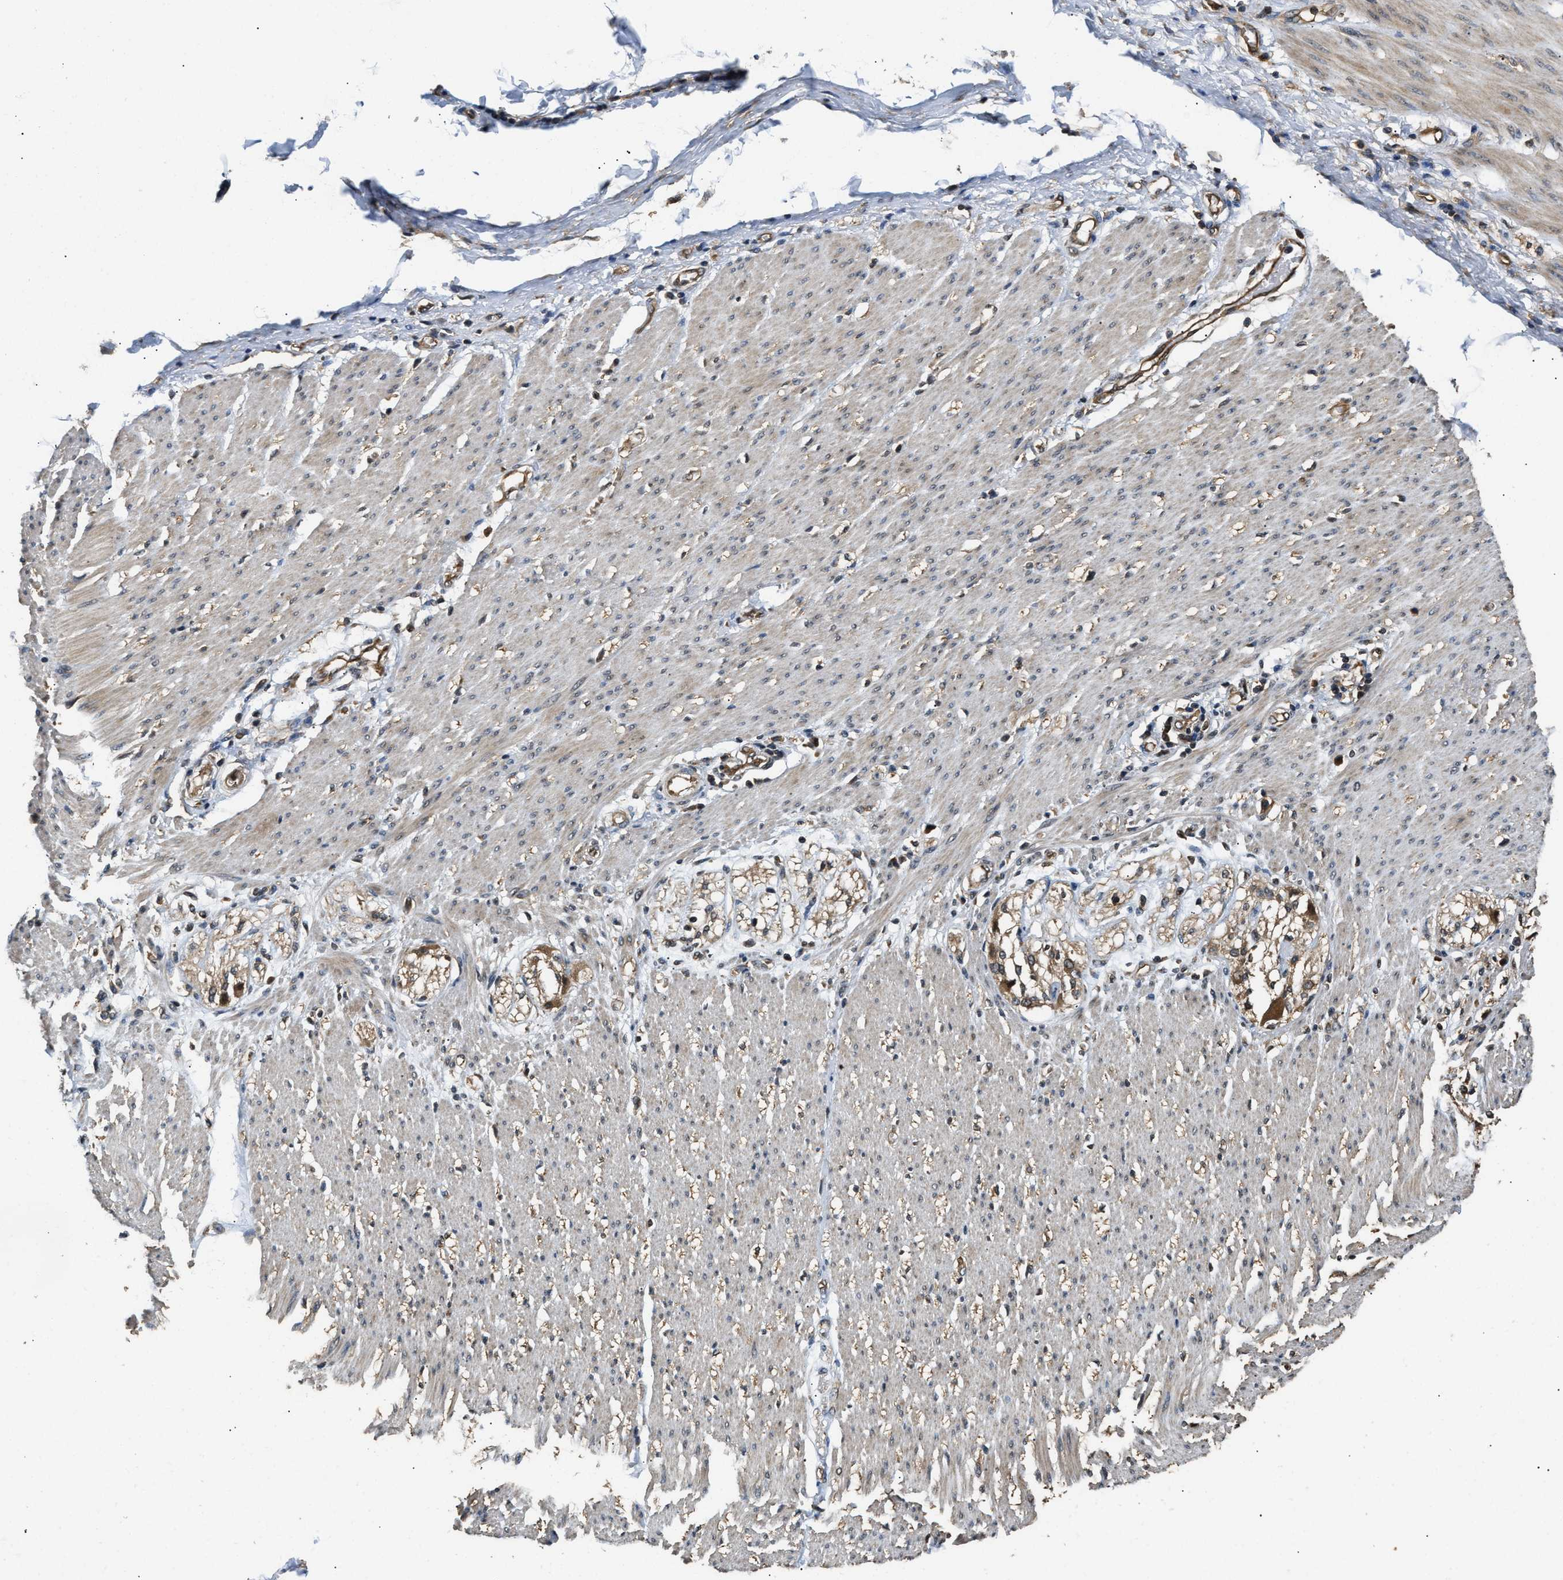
{"staining": {"intensity": "negative", "quantity": "none", "location": "none"}, "tissue": "adipose tissue", "cell_type": "Adipocytes", "image_type": "normal", "snomed": [{"axis": "morphology", "description": "Normal tissue, NOS"}, {"axis": "morphology", "description": "Adenocarcinoma, NOS"}, {"axis": "topography", "description": "Colon"}, {"axis": "topography", "description": "Peripheral nerve tissue"}], "caption": "An immunohistochemistry (IHC) photomicrograph of benign adipose tissue is shown. There is no staining in adipocytes of adipose tissue. (Brightfield microscopy of DAB immunohistochemistry (IHC) at high magnification).", "gene": "DNAJC2", "patient": {"sex": "male", "age": 14}}